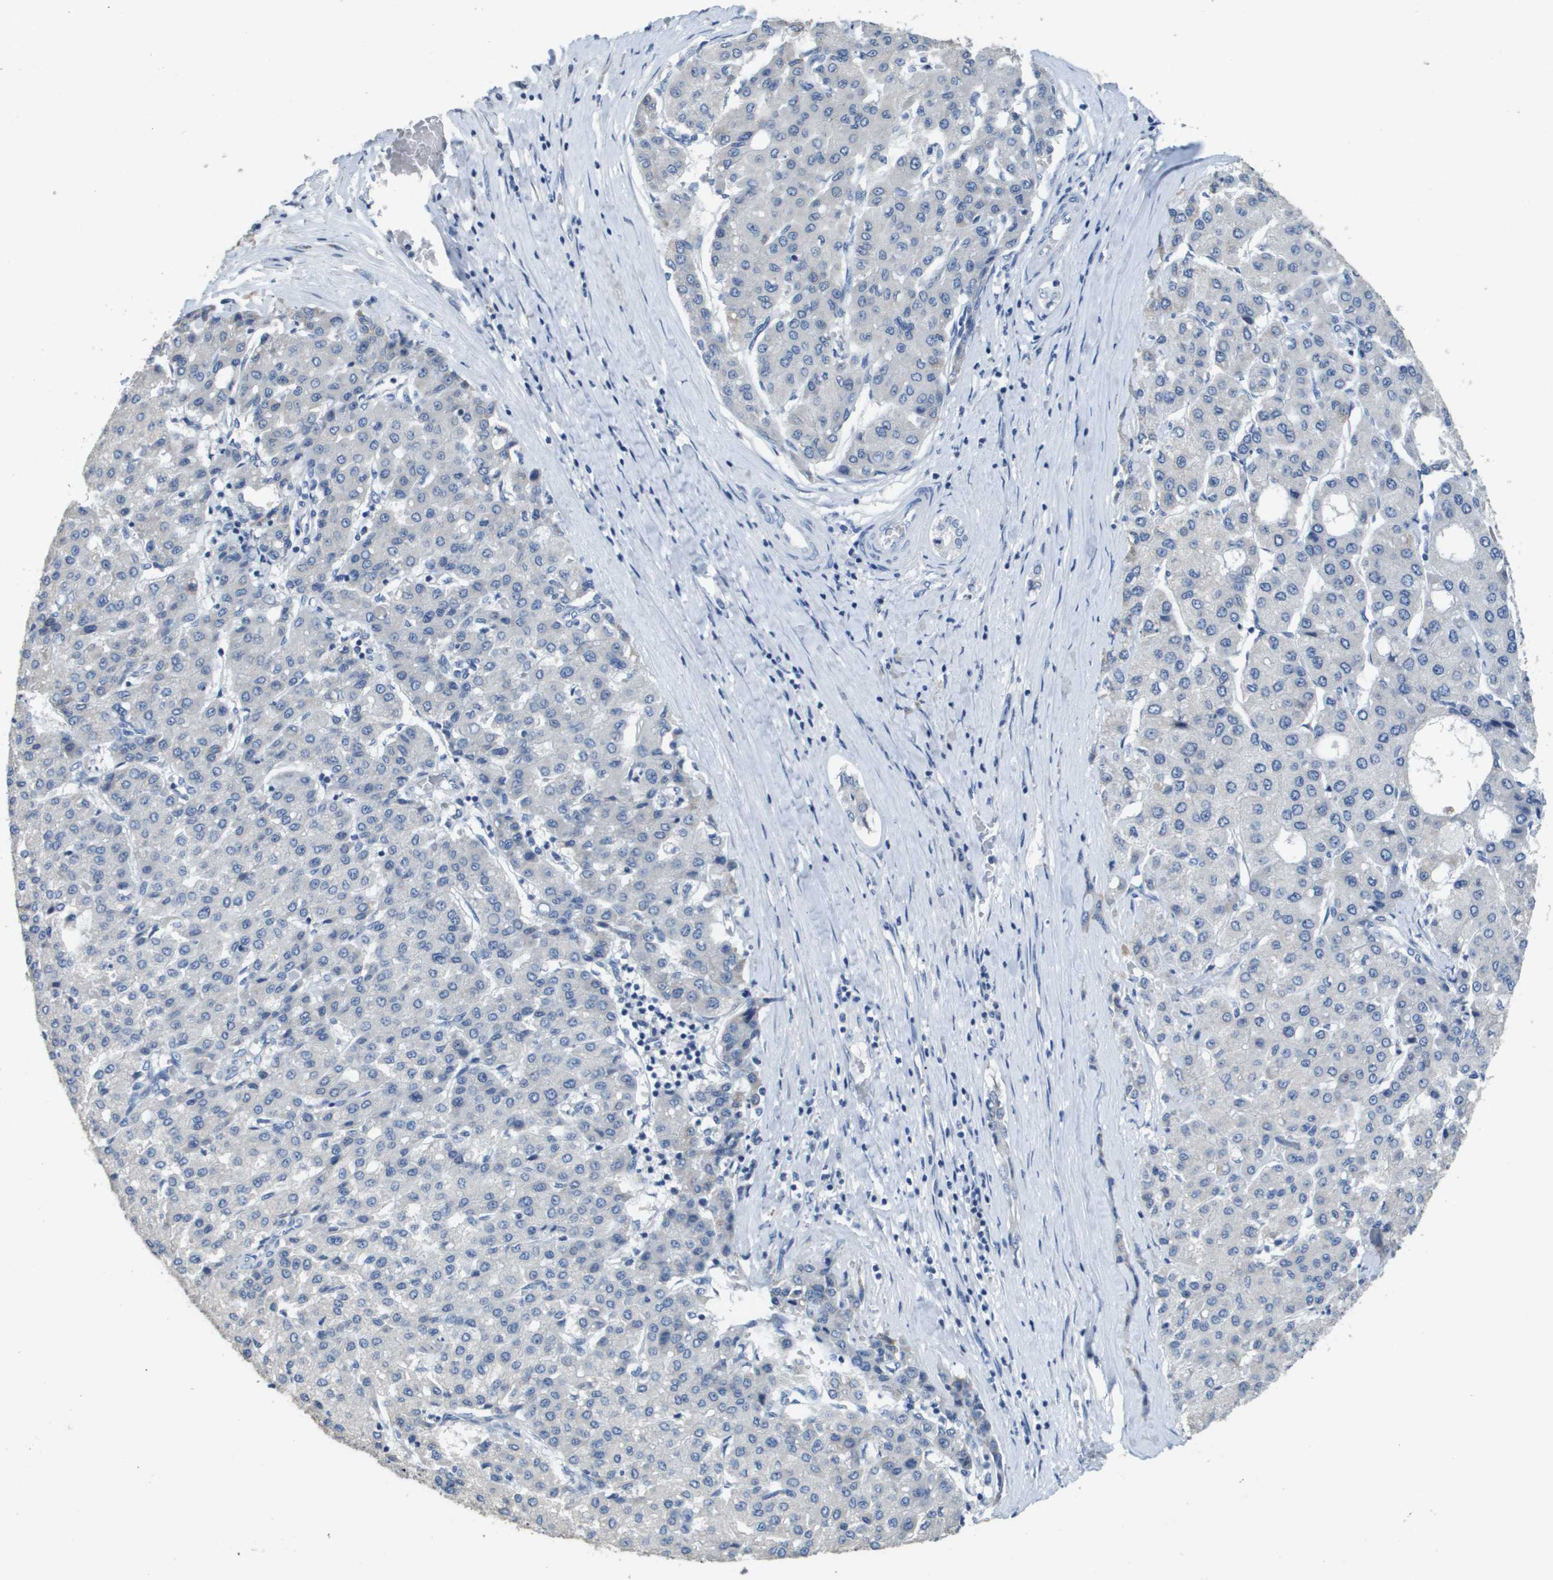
{"staining": {"intensity": "negative", "quantity": "none", "location": "none"}, "tissue": "liver cancer", "cell_type": "Tumor cells", "image_type": "cancer", "snomed": [{"axis": "morphology", "description": "Carcinoma, Hepatocellular, NOS"}, {"axis": "topography", "description": "Liver"}], "caption": "IHC histopathology image of human hepatocellular carcinoma (liver) stained for a protein (brown), which demonstrates no expression in tumor cells.", "gene": "MT3", "patient": {"sex": "male", "age": 65}}